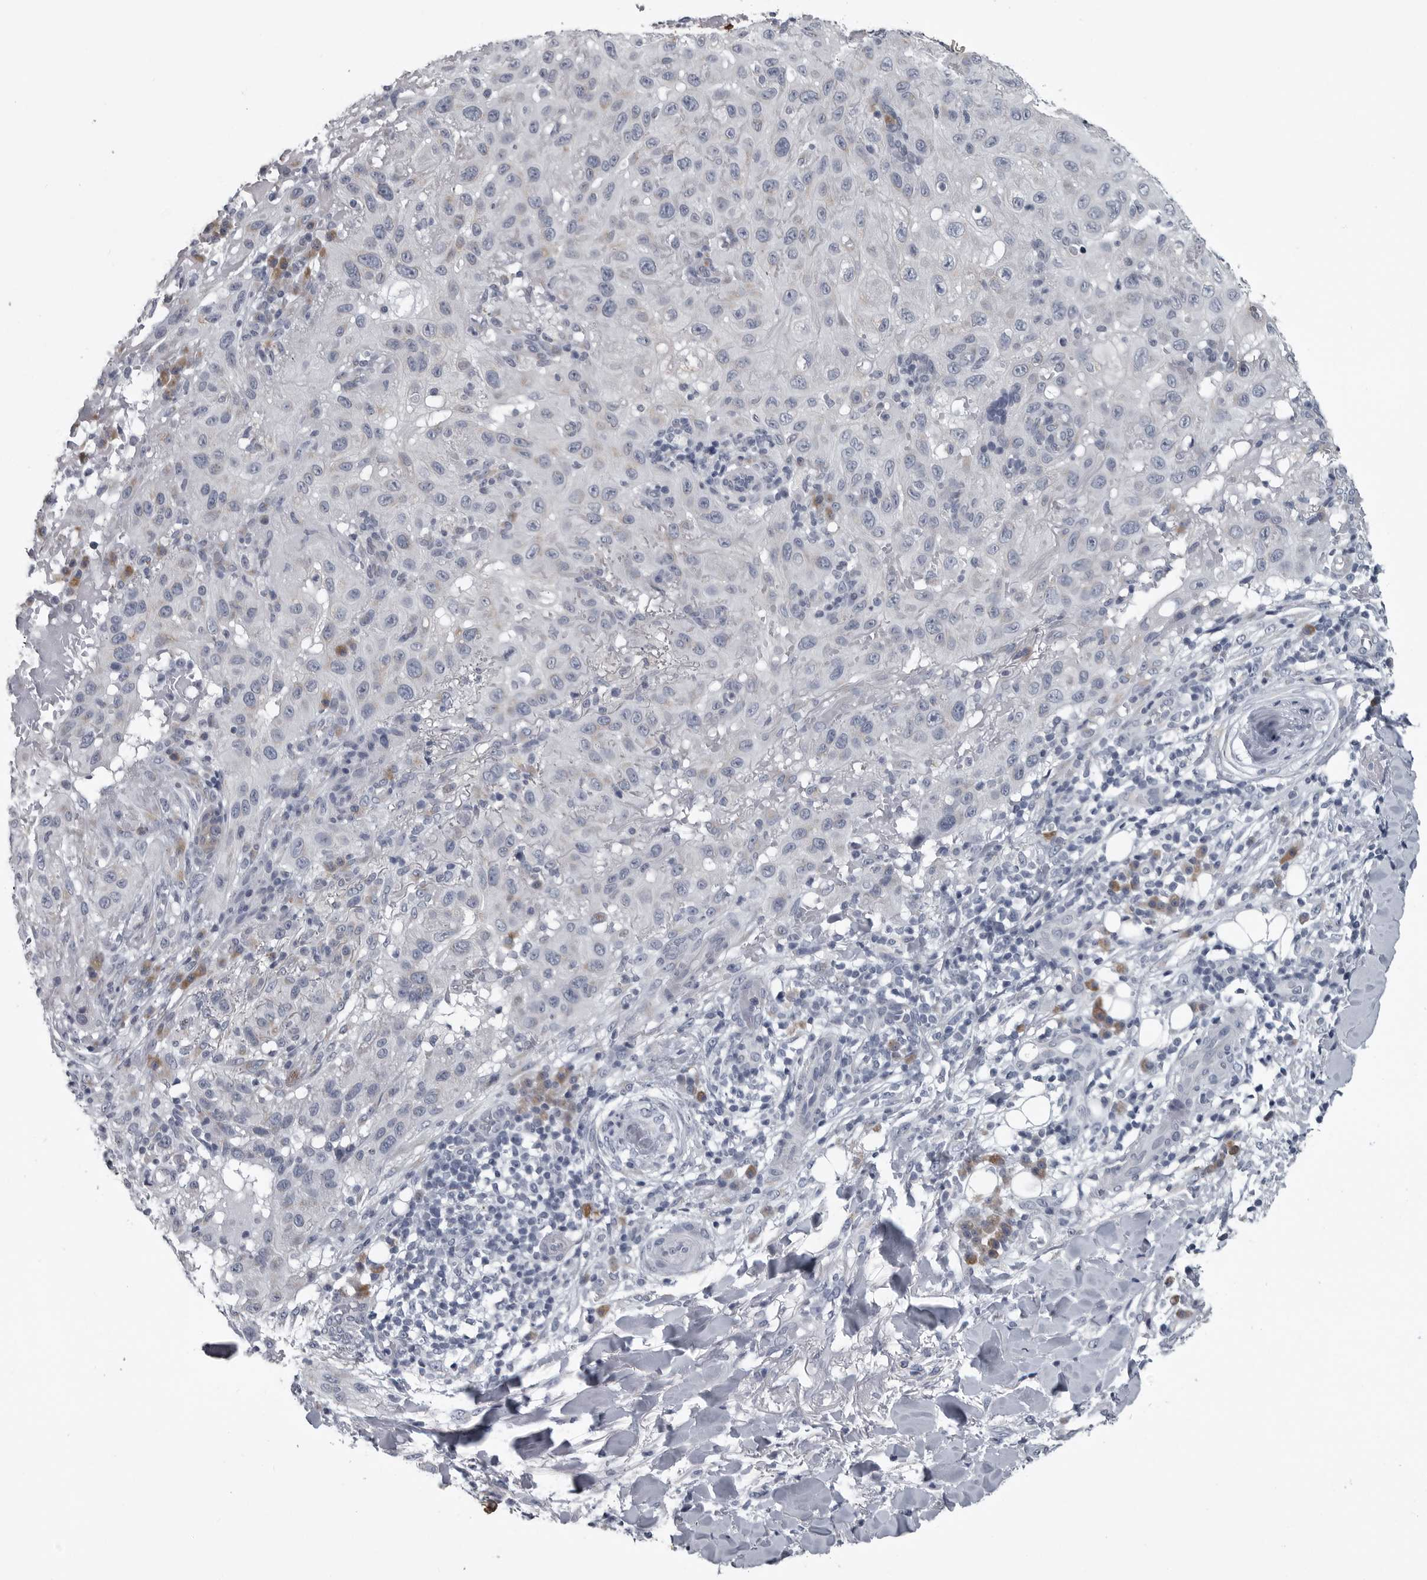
{"staining": {"intensity": "negative", "quantity": "none", "location": "none"}, "tissue": "skin cancer", "cell_type": "Tumor cells", "image_type": "cancer", "snomed": [{"axis": "morphology", "description": "Normal tissue, NOS"}, {"axis": "morphology", "description": "Squamous cell carcinoma, NOS"}, {"axis": "topography", "description": "Skin"}], "caption": "This photomicrograph is of skin cancer stained with immunohistochemistry to label a protein in brown with the nuclei are counter-stained blue. There is no expression in tumor cells.", "gene": "MYOC", "patient": {"sex": "female", "age": 96}}